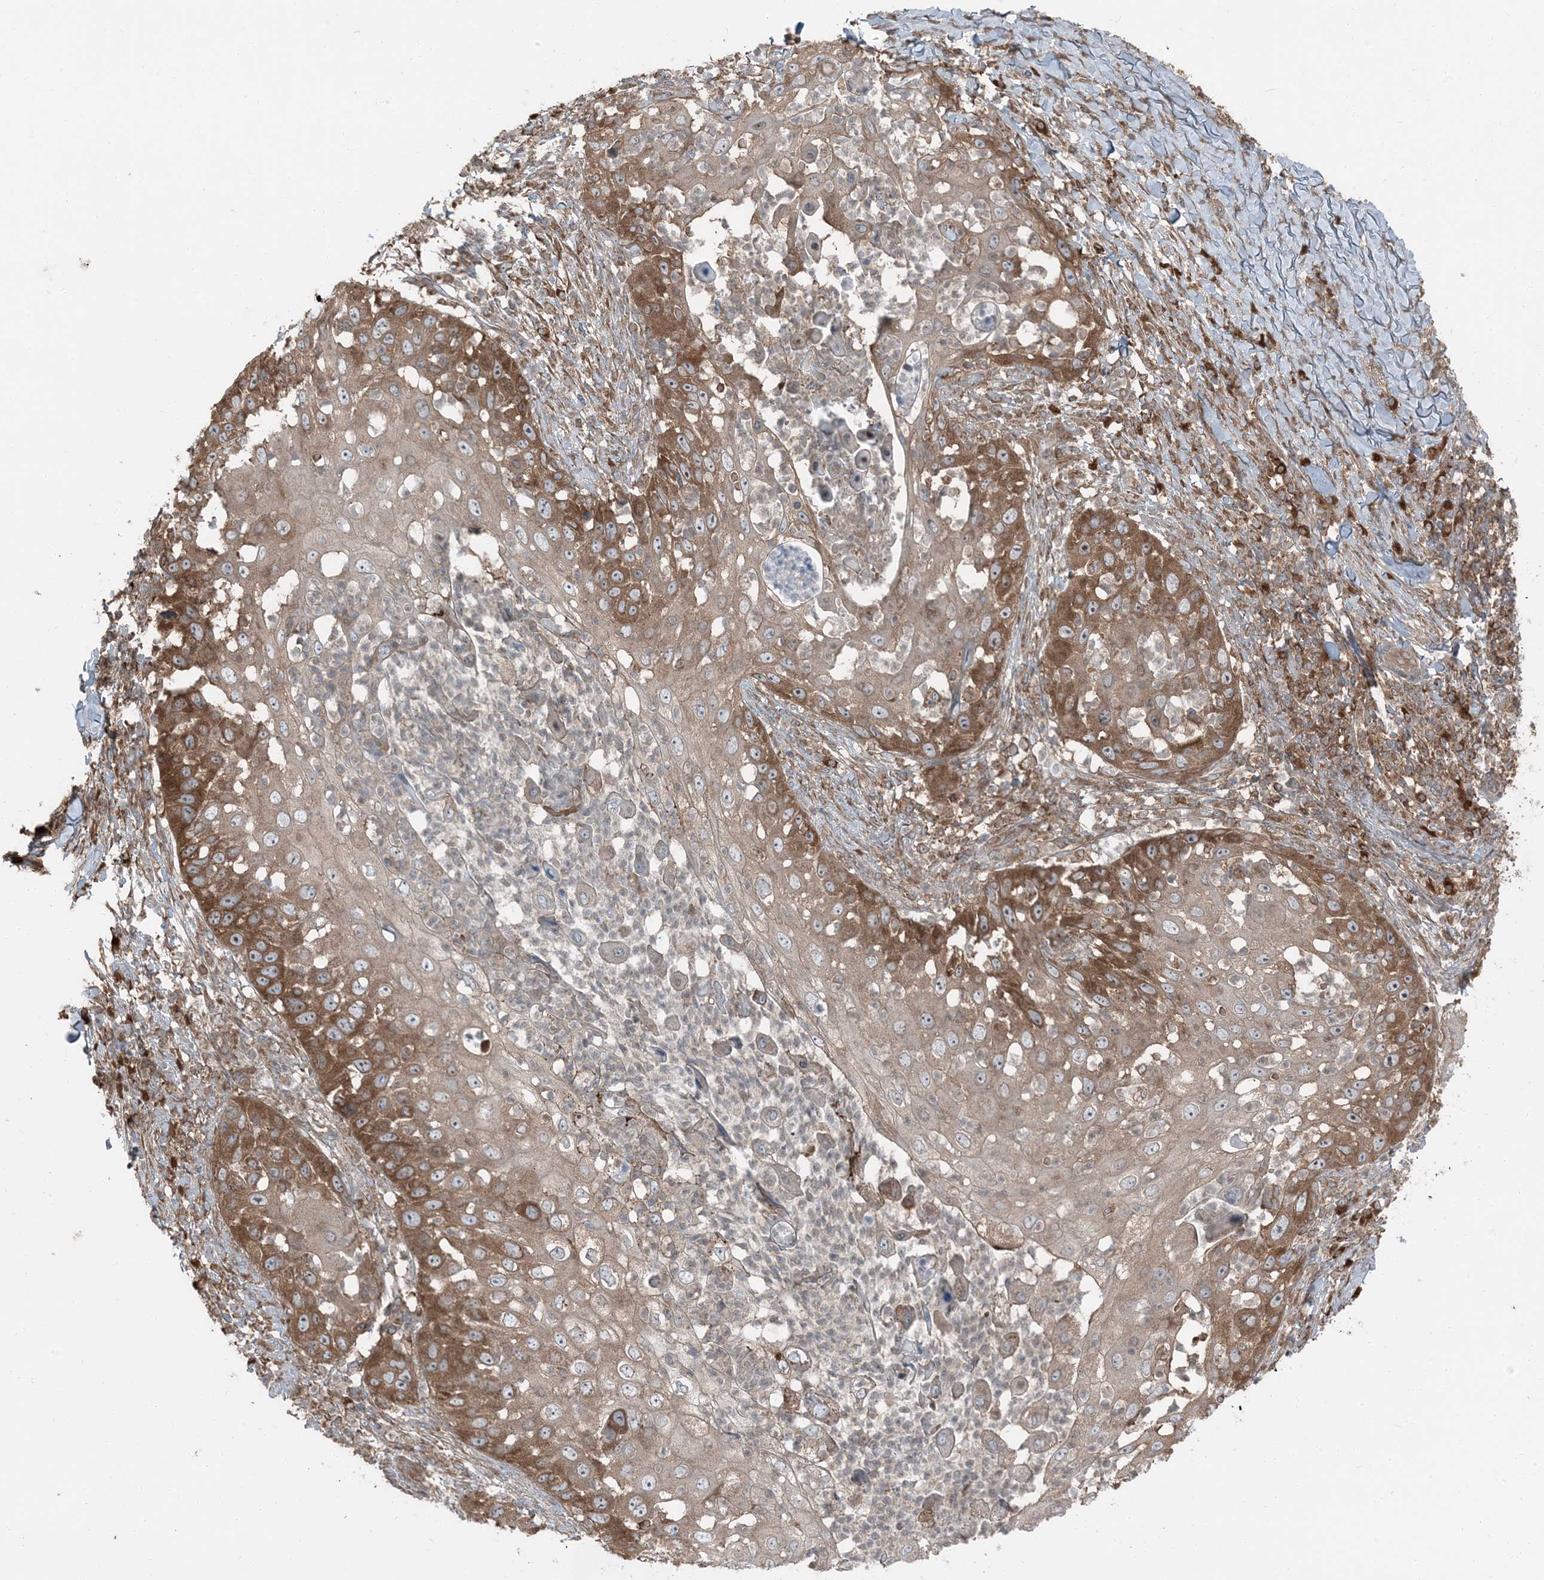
{"staining": {"intensity": "strong", "quantity": "25%-75%", "location": "cytoplasmic/membranous"}, "tissue": "skin cancer", "cell_type": "Tumor cells", "image_type": "cancer", "snomed": [{"axis": "morphology", "description": "Squamous cell carcinoma, NOS"}, {"axis": "topography", "description": "Skin"}], "caption": "Squamous cell carcinoma (skin) stained with a protein marker reveals strong staining in tumor cells.", "gene": "RAB3GAP1", "patient": {"sex": "female", "age": 44}}